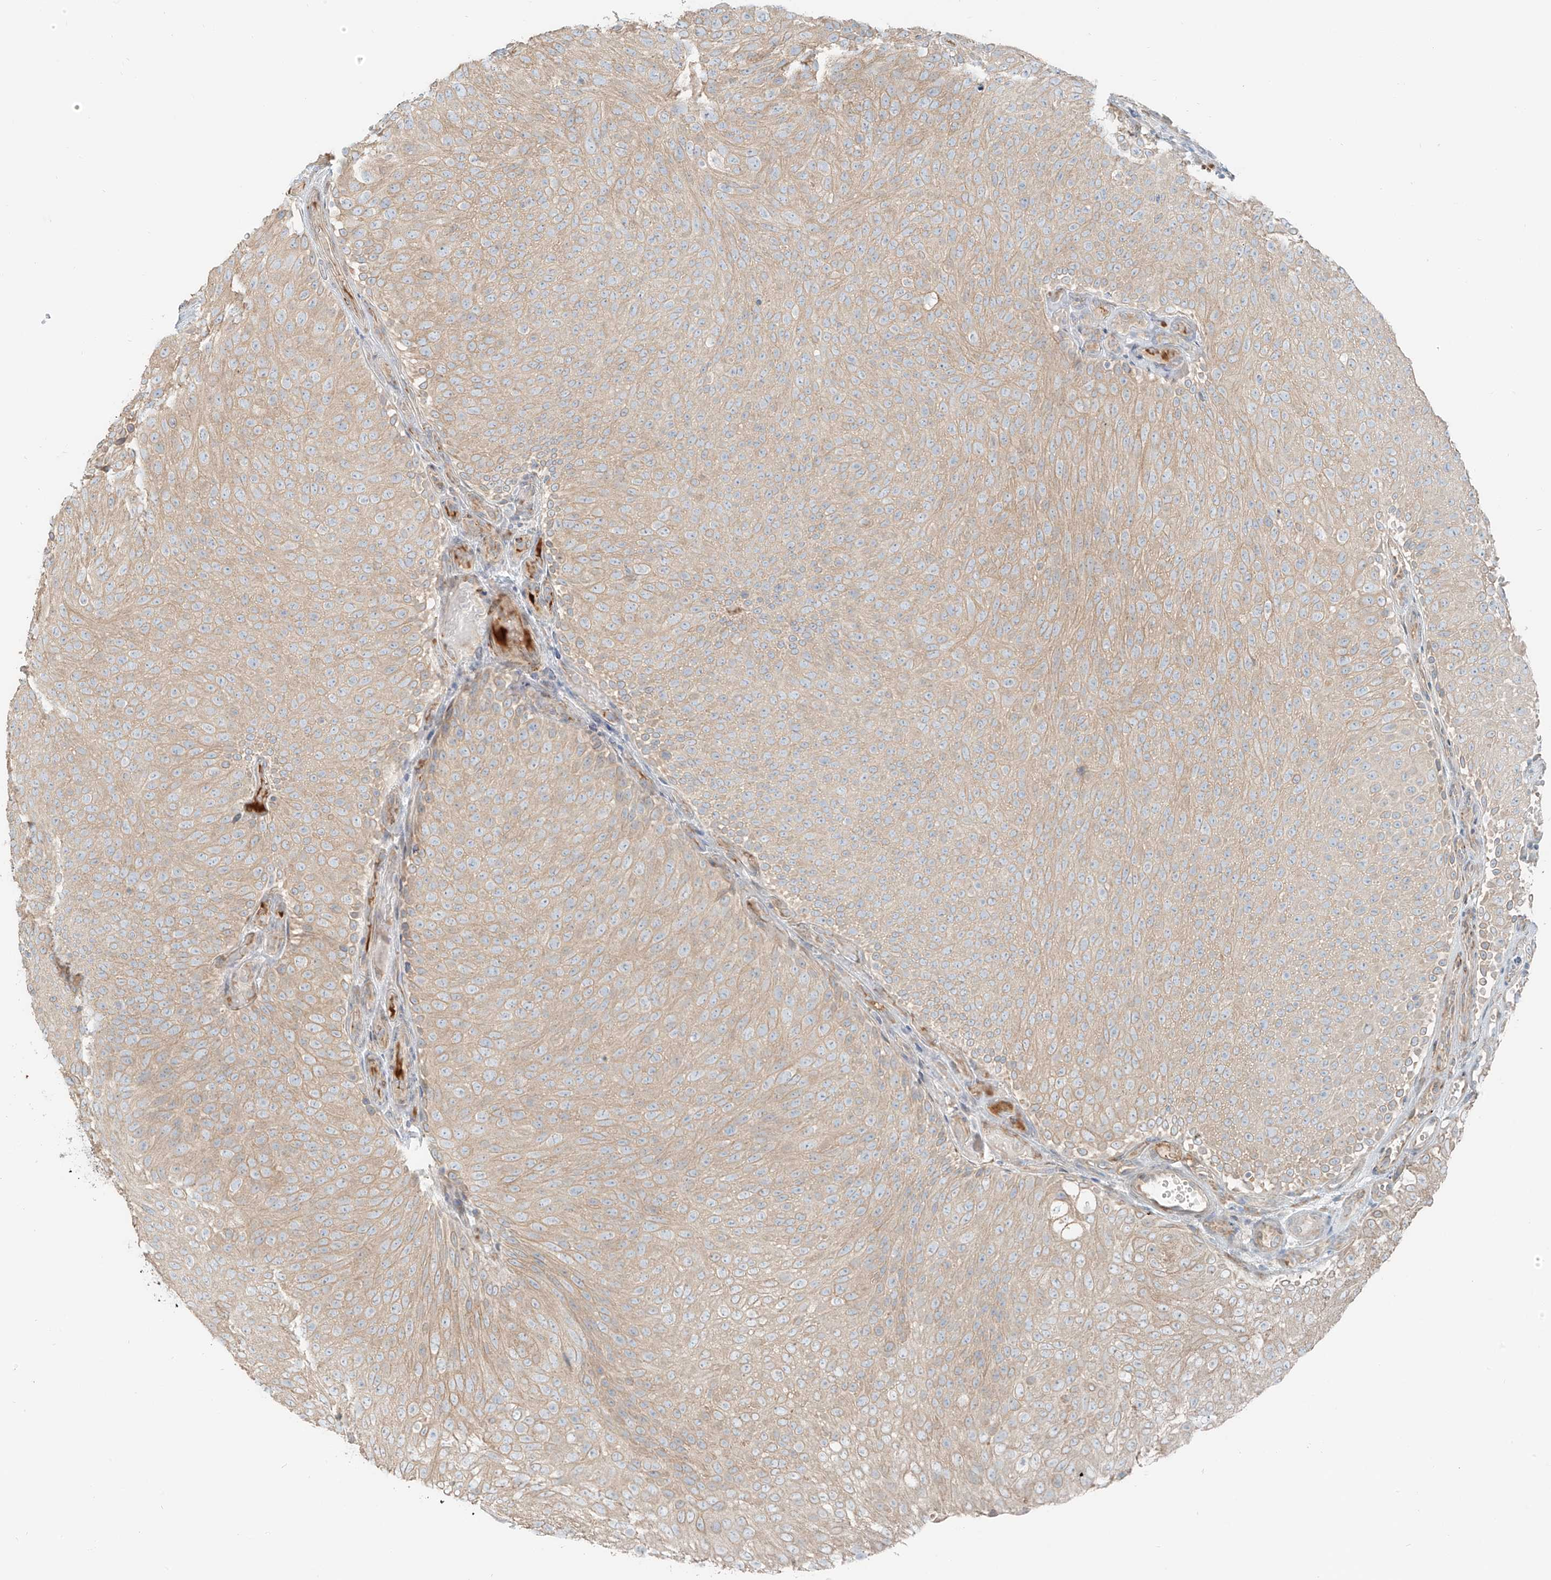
{"staining": {"intensity": "weak", "quantity": "<25%", "location": "cytoplasmic/membranous"}, "tissue": "urothelial cancer", "cell_type": "Tumor cells", "image_type": "cancer", "snomed": [{"axis": "morphology", "description": "Urothelial carcinoma, Low grade"}, {"axis": "topography", "description": "Urinary bladder"}], "caption": "IHC image of neoplastic tissue: human urothelial cancer stained with DAB (3,3'-diaminobenzidine) reveals no significant protein staining in tumor cells.", "gene": "FSTL1", "patient": {"sex": "male", "age": 78}}